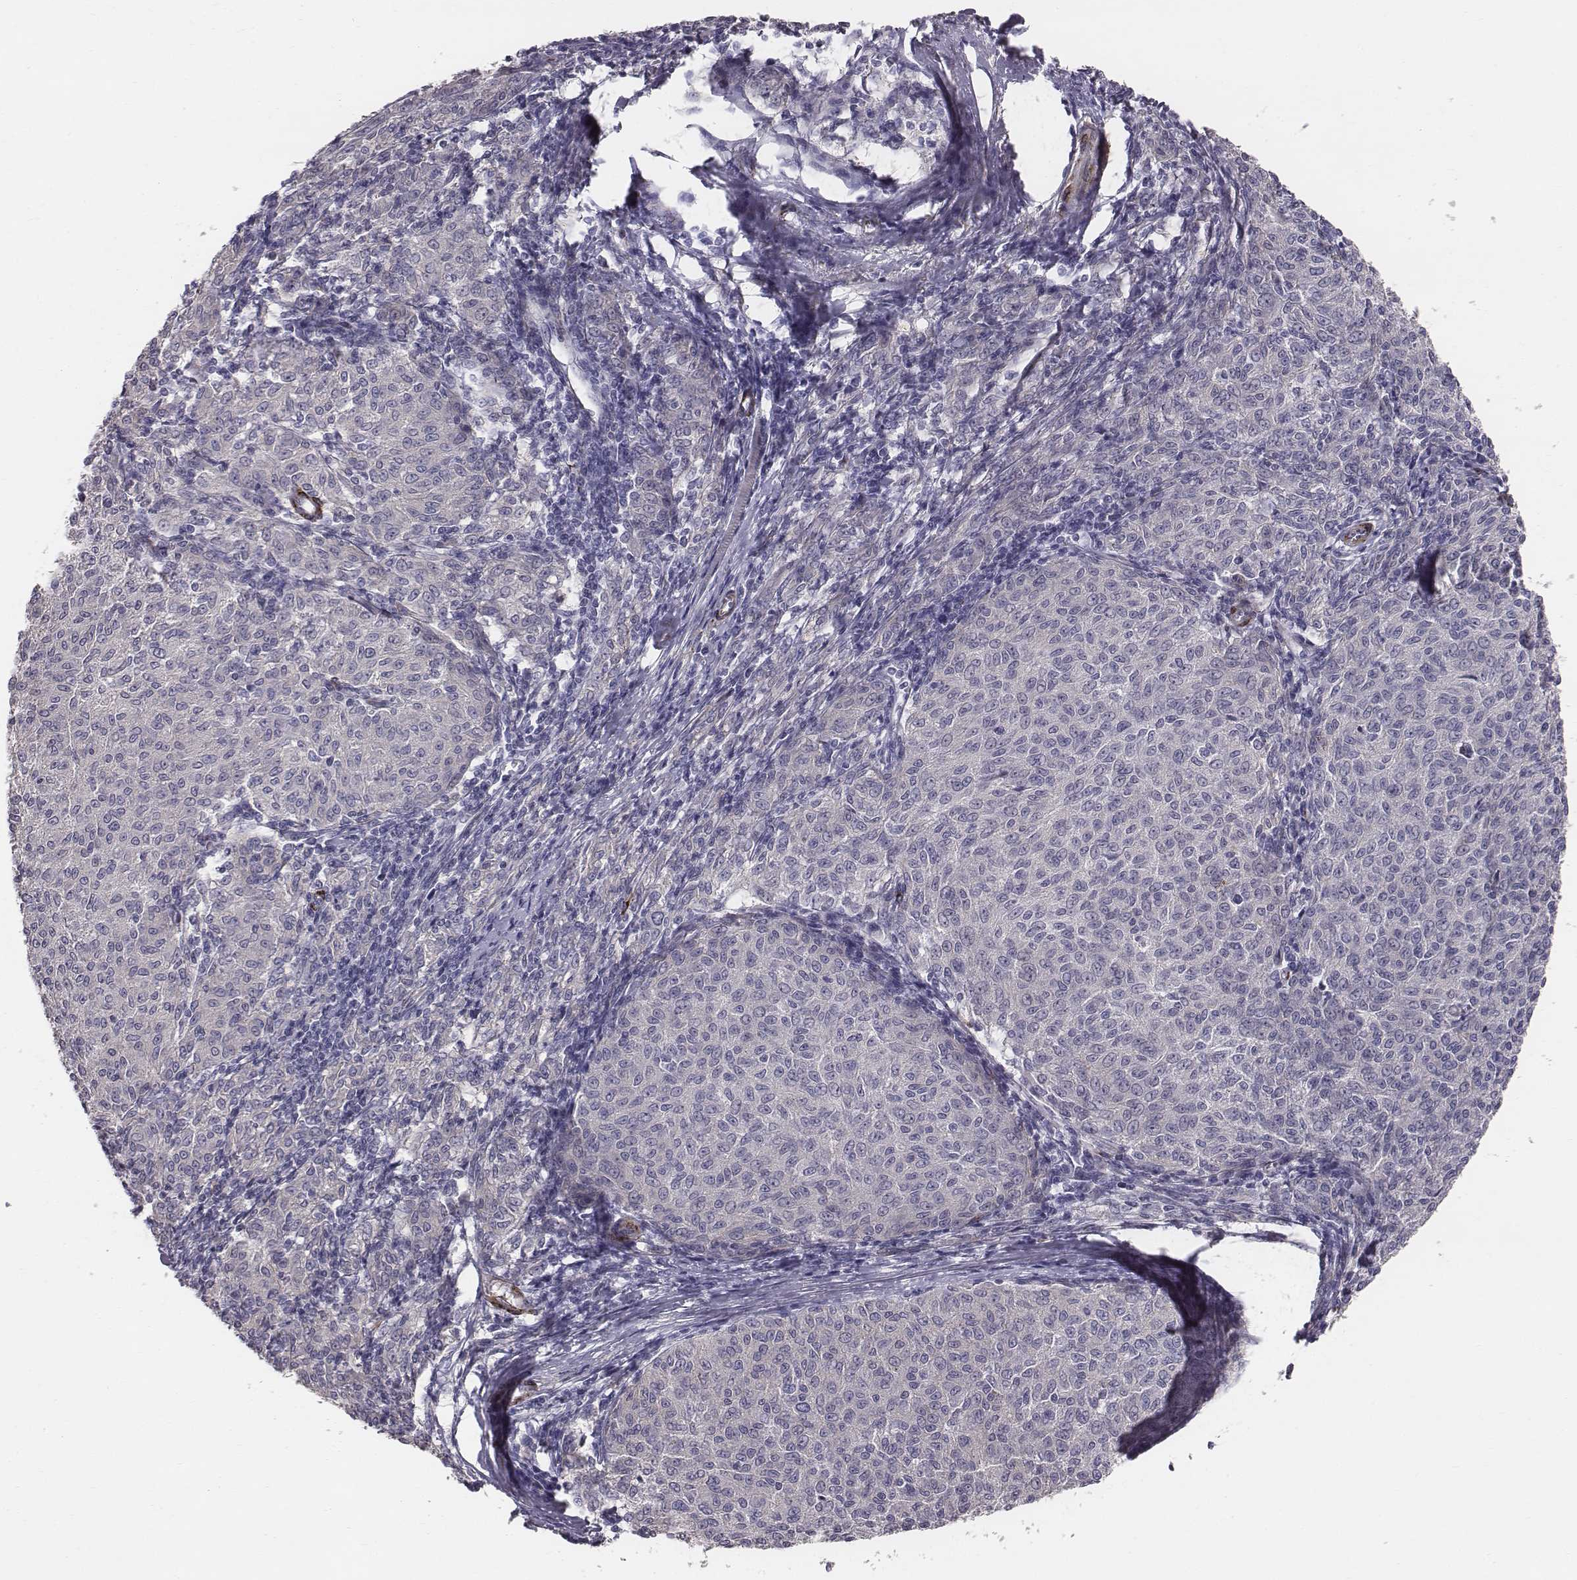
{"staining": {"intensity": "negative", "quantity": "none", "location": "none"}, "tissue": "melanoma", "cell_type": "Tumor cells", "image_type": "cancer", "snomed": [{"axis": "morphology", "description": "Malignant melanoma, NOS"}, {"axis": "topography", "description": "Skin"}], "caption": "DAB immunohistochemical staining of melanoma shows no significant staining in tumor cells.", "gene": "PRKCZ", "patient": {"sex": "female", "age": 72}}